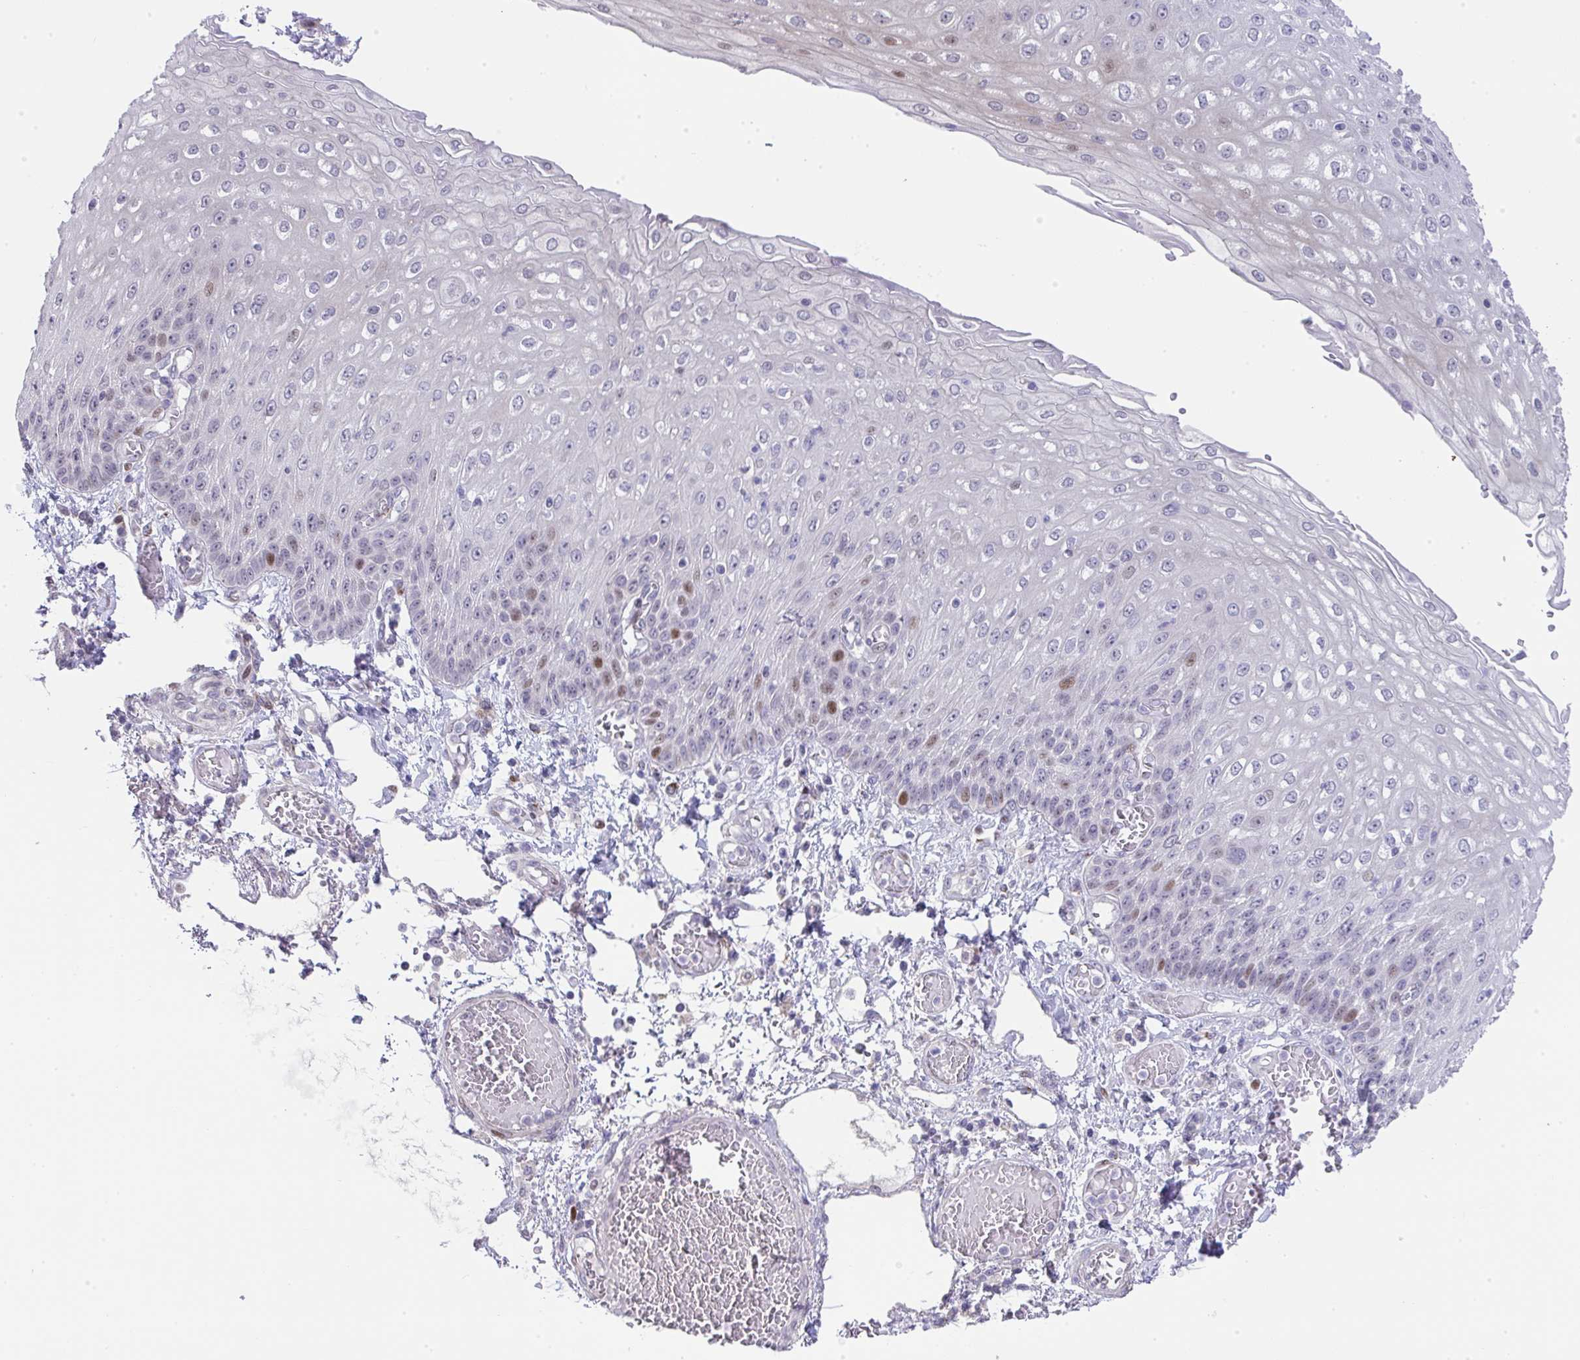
{"staining": {"intensity": "moderate", "quantity": "<25%", "location": "nuclear"}, "tissue": "esophagus", "cell_type": "Squamous epithelial cells", "image_type": "normal", "snomed": [{"axis": "morphology", "description": "Normal tissue, NOS"}, {"axis": "morphology", "description": "Adenocarcinoma, NOS"}, {"axis": "topography", "description": "Esophagus"}], "caption": "About <25% of squamous epithelial cells in normal esophagus demonstrate moderate nuclear protein staining as visualized by brown immunohistochemical staining.", "gene": "GALNT16", "patient": {"sex": "male", "age": 81}}